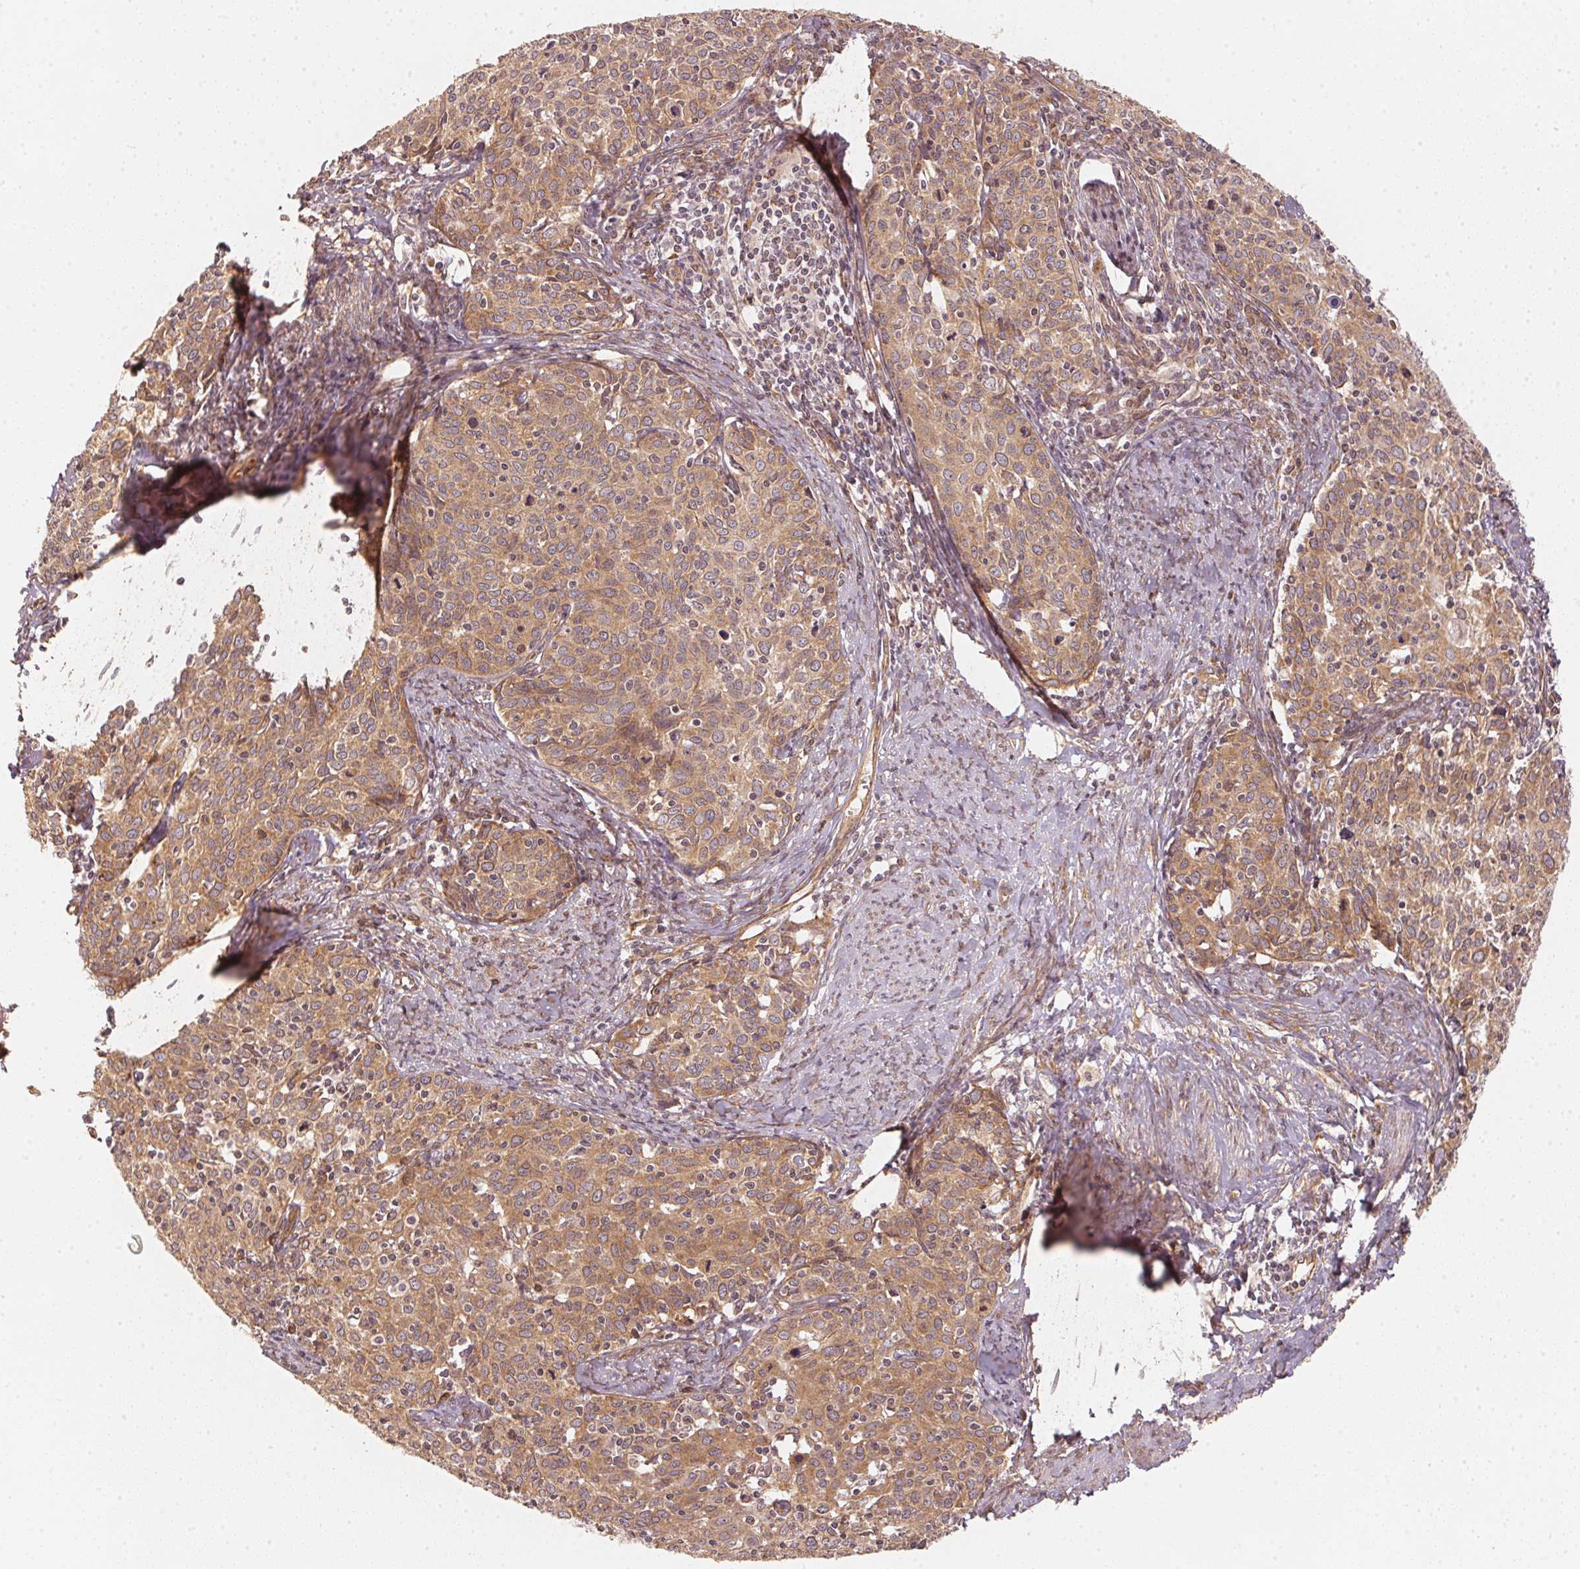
{"staining": {"intensity": "moderate", "quantity": ">75%", "location": "cytoplasmic/membranous"}, "tissue": "cervical cancer", "cell_type": "Tumor cells", "image_type": "cancer", "snomed": [{"axis": "morphology", "description": "Squamous cell carcinoma, NOS"}, {"axis": "topography", "description": "Cervix"}], "caption": "Immunohistochemistry (IHC) staining of squamous cell carcinoma (cervical), which shows medium levels of moderate cytoplasmic/membranous positivity in approximately >75% of tumor cells indicating moderate cytoplasmic/membranous protein expression. The staining was performed using DAB (3,3'-diaminobenzidine) (brown) for protein detection and nuclei were counterstained in hematoxylin (blue).", "gene": "STRN4", "patient": {"sex": "female", "age": 62}}